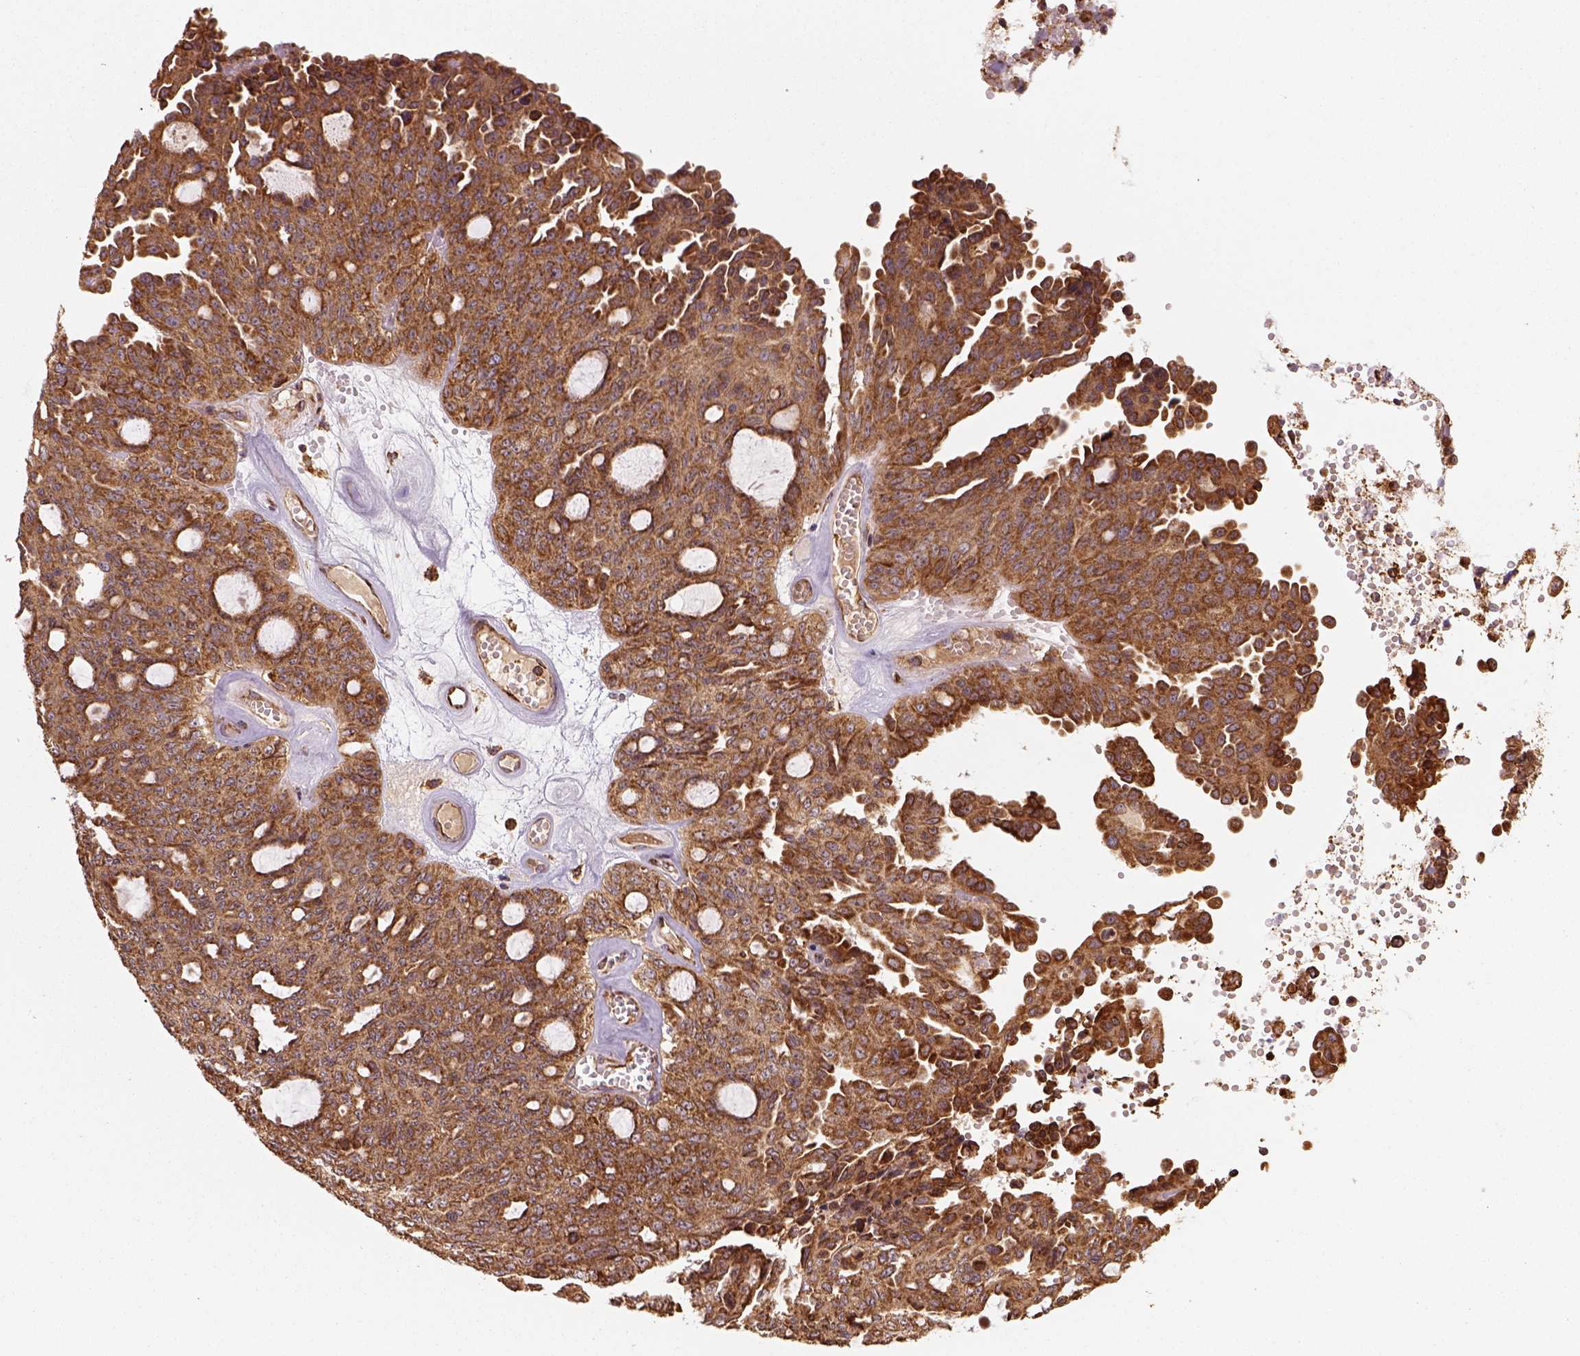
{"staining": {"intensity": "strong", "quantity": ">75%", "location": "cytoplasmic/membranous"}, "tissue": "ovarian cancer", "cell_type": "Tumor cells", "image_type": "cancer", "snomed": [{"axis": "morphology", "description": "Cystadenocarcinoma, serous, NOS"}, {"axis": "topography", "description": "Ovary"}], "caption": "This photomicrograph displays immunohistochemistry (IHC) staining of serous cystadenocarcinoma (ovarian), with high strong cytoplasmic/membranous expression in approximately >75% of tumor cells.", "gene": "MAPK8IP3", "patient": {"sex": "female", "age": 71}}